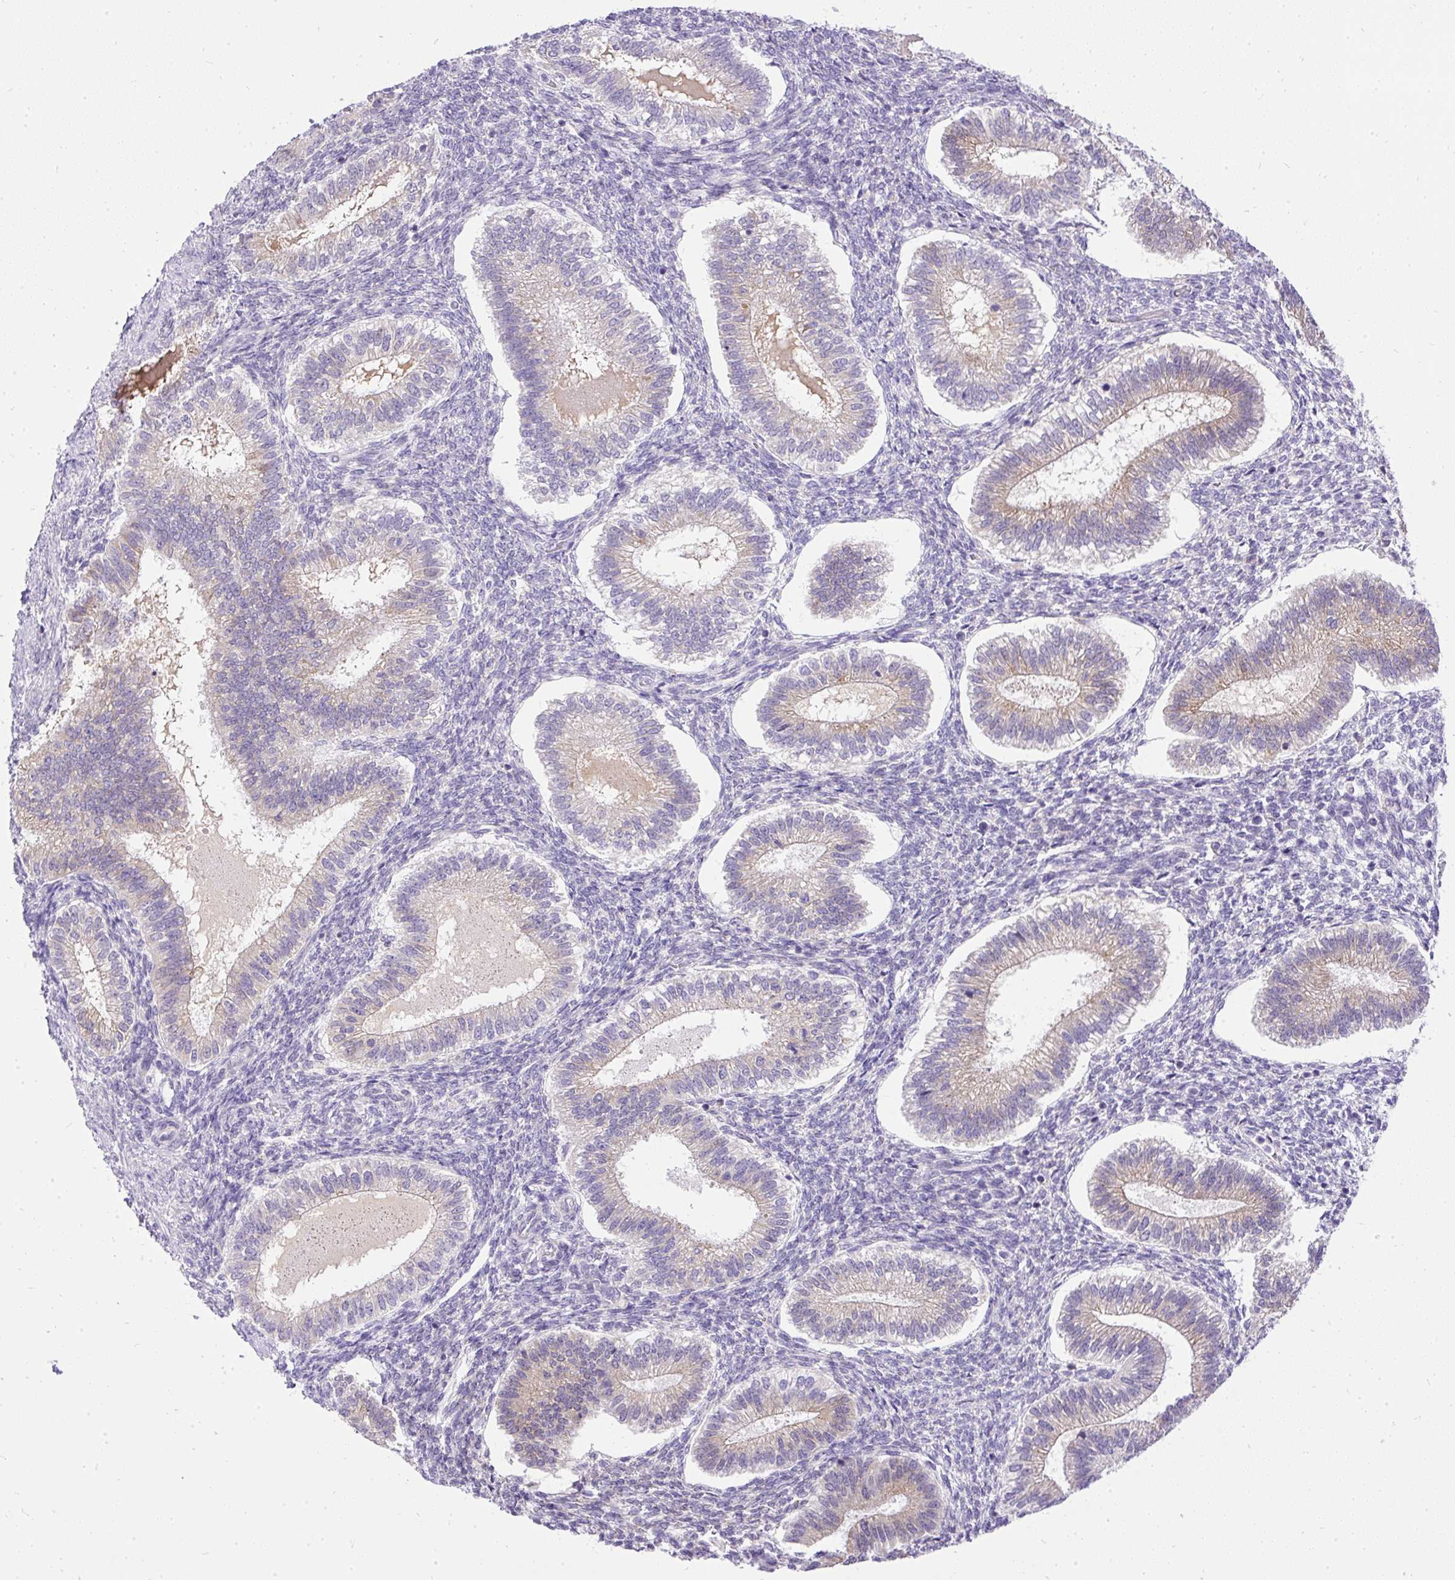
{"staining": {"intensity": "negative", "quantity": "none", "location": "none"}, "tissue": "endometrium", "cell_type": "Cells in endometrial stroma", "image_type": "normal", "snomed": [{"axis": "morphology", "description": "Normal tissue, NOS"}, {"axis": "topography", "description": "Endometrium"}], "caption": "High power microscopy micrograph of an IHC image of benign endometrium, revealing no significant expression in cells in endometrial stroma. The staining was performed using DAB (3,3'-diaminobenzidine) to visualize the protein expression in brown, while the nuclei were stained in blue with hematoxylin (Magnification: 20x).", "gene": "AMFR", "patient": {"sex": "female", "age": 25}}